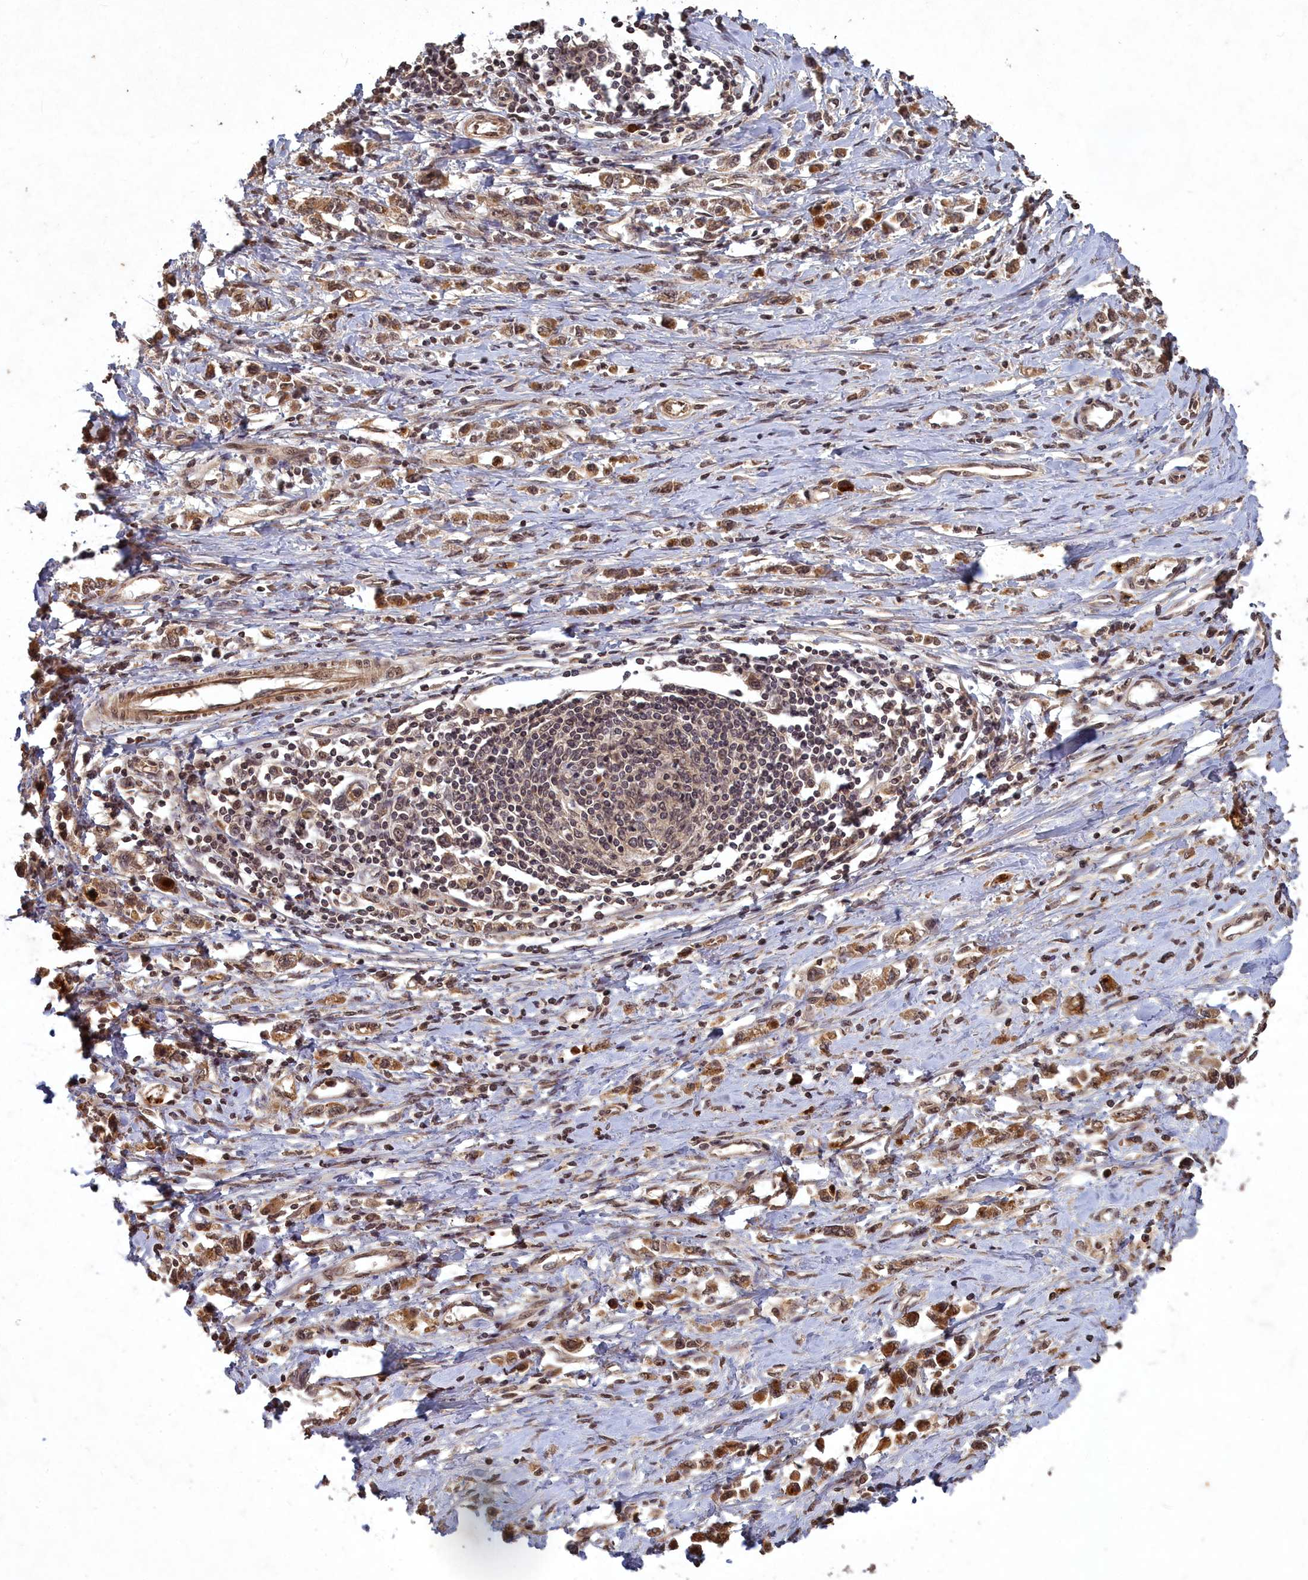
{"staining": {"intensity": "moderate", "quantity": ">75%", "location": "cytoplasmic/membranous"}, "tissue": "stomach cancer", "cell_type": "Tumor cells", "image_type": "cancer", "snomed": [{"axis": "morphology", "description": "Adenocarcinoma, NOS"}, {"axis": "topography", "description": "Stomach"}], "caption": "Immunohistochemical staining of human adenocarcinoma (stomach) exhibits medium levels of moderate cytoplasmic/membranous protein expression in approximately >75% of tumor cells. (DAB = brown stain, brightfield microscopy at high magnification).", "gene": "SRMS", "patient": {"sex": "female", "age": 76}}